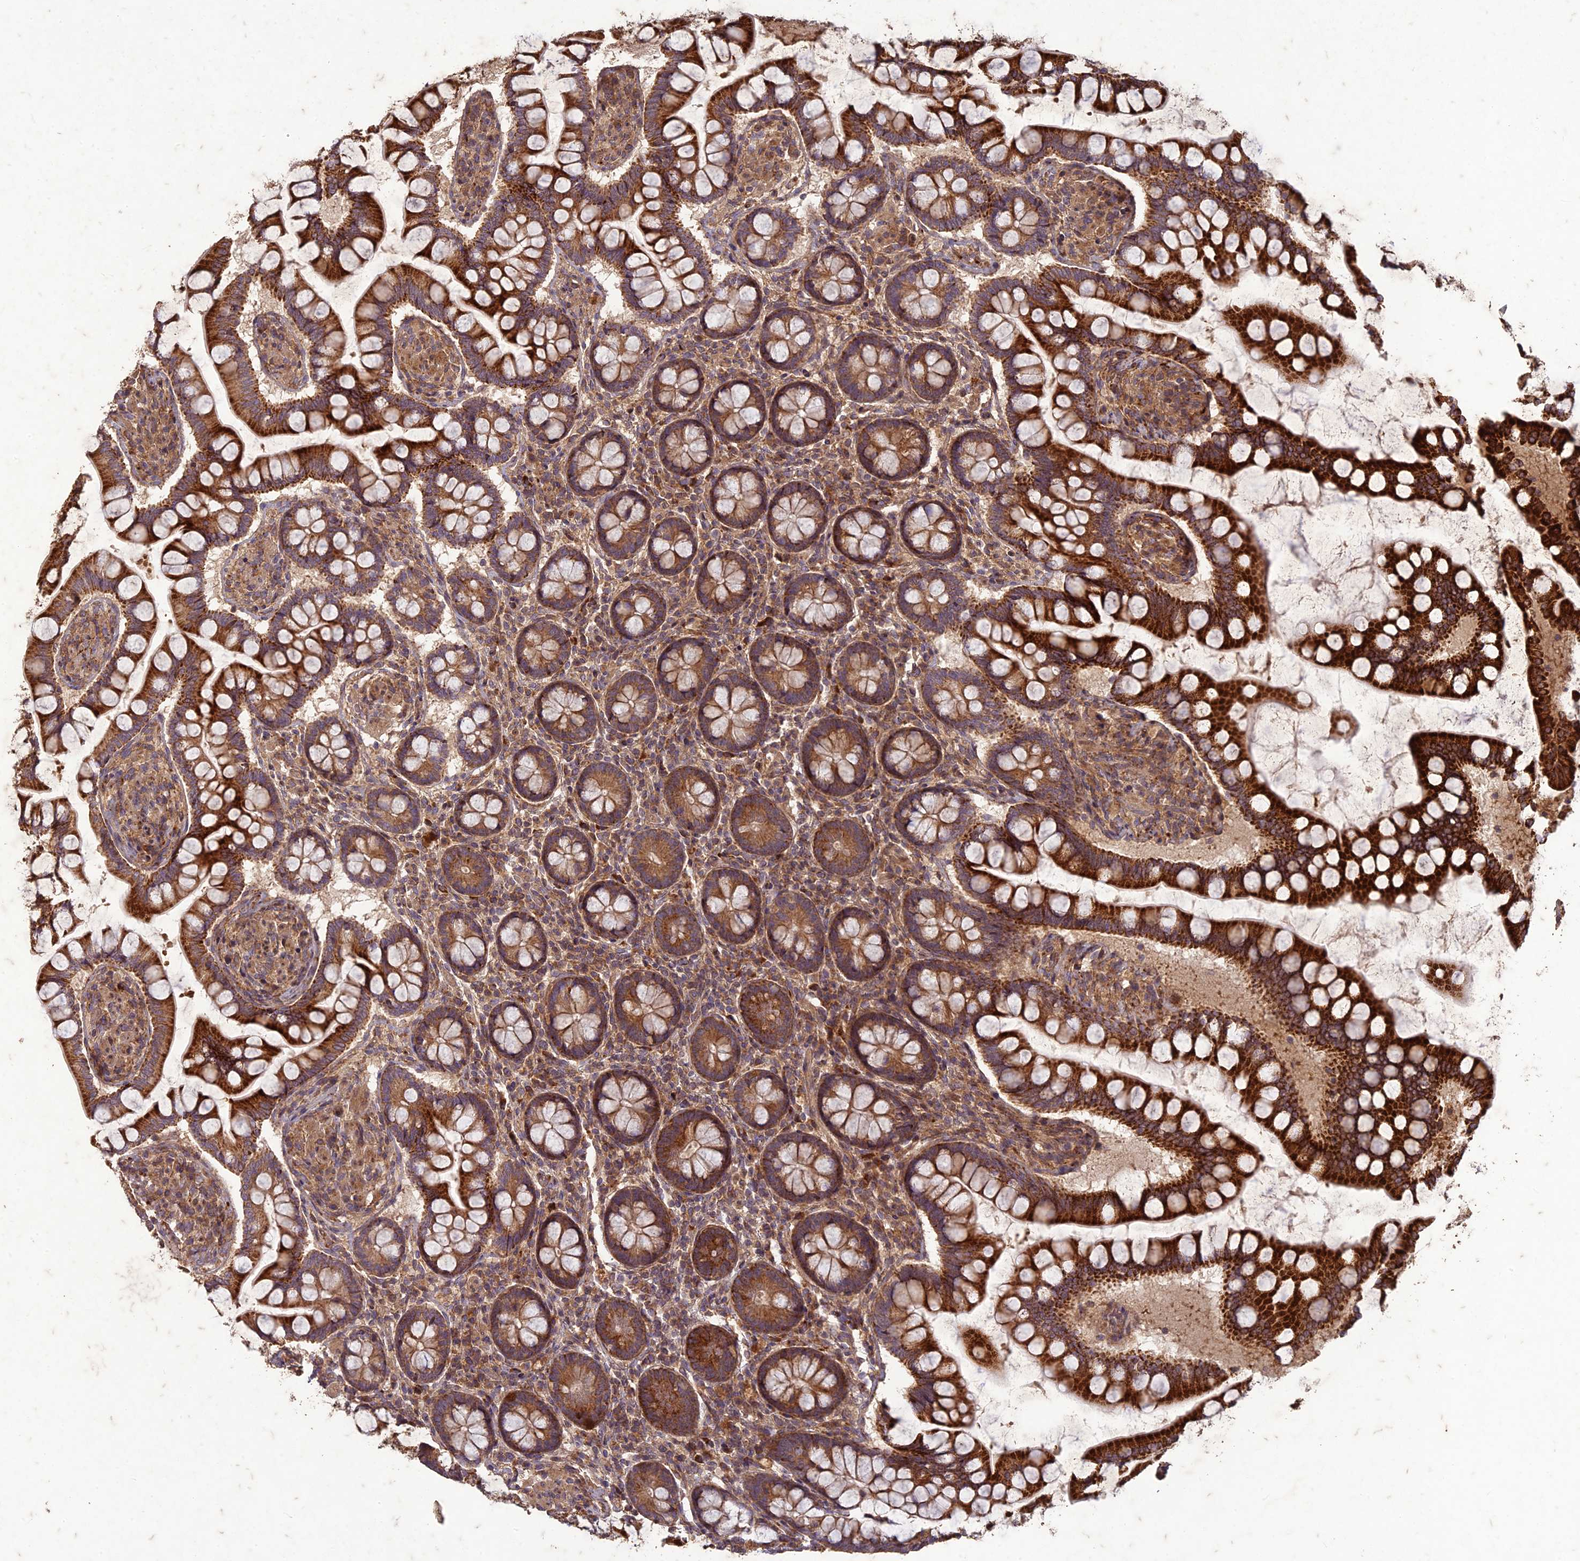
{"staining": {"intensity": "strong", "quantity": ">75%", "location": "cytoplasmic/membranous"}, "tissue": "small intestine", "cell_type": "Glandular cells", "image_type": "normal", "snomed": [{"axis": "morphology", "description": "Normal tissue, NOS"}, {"axis": "topography", "description": "Small intestine"}], "caption": "Glandular cells exhibit high levels of strong cytoplasmic/membranous staining in approximately >75% of cells in benign human small intestine. (DAB = brown stain, brightfield microscopy at high magnification).", "gene": "TCF25", "patient": {"sex": "male", "age": 41}}